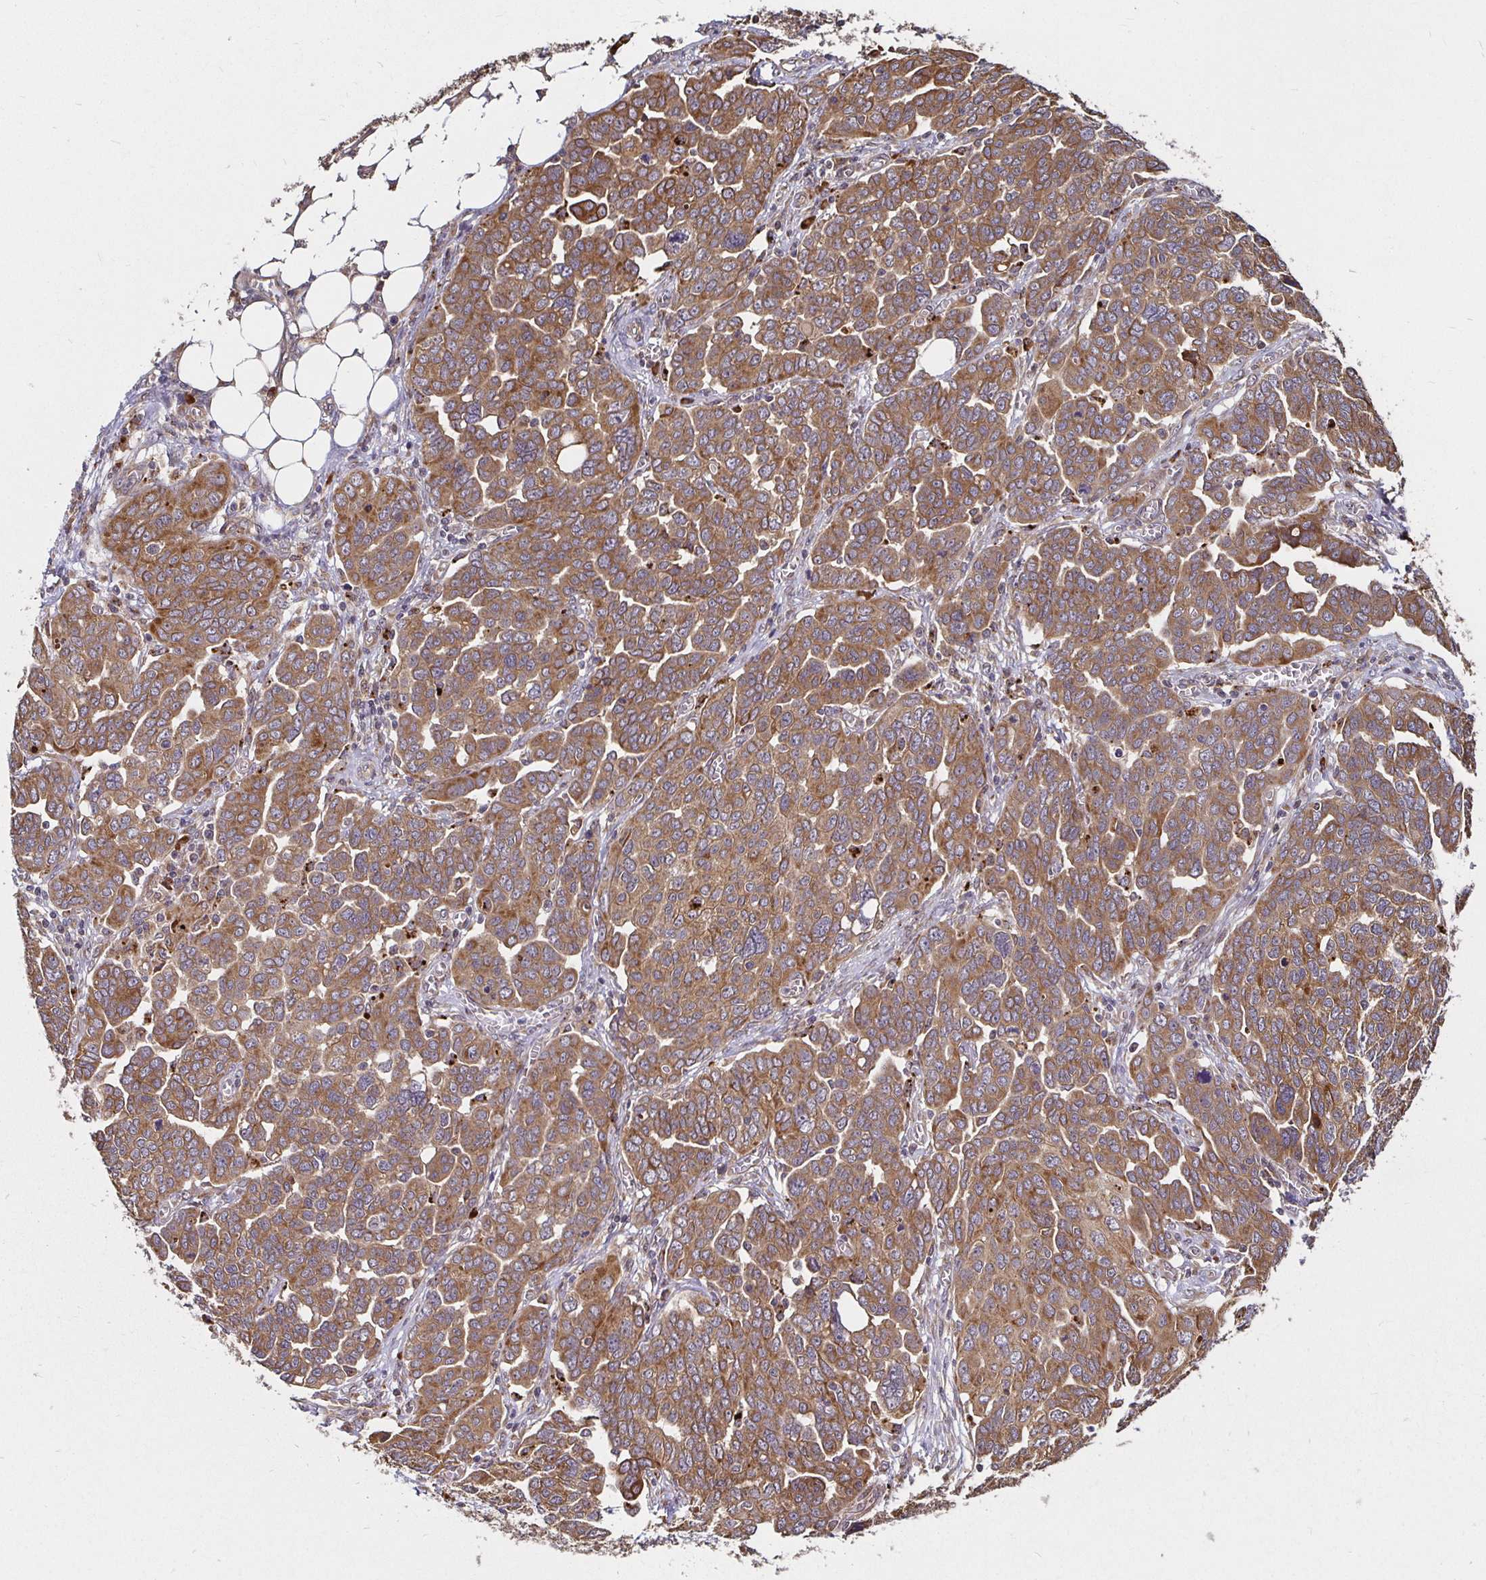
{"staining": {"intensity": "moderate", "quantity": ">75%", "location": "cytoplasmic/membranous"}, "tissue": "ovarian cancer", "cell_type": "Tumor cells", "image_type": "cancer", "snomed": [{"axis": "morphology", "description": "Cystadenocarcinoma, serous, NOS"}, {"axis": "topography", "description": "Ovary"}], "caption": "Ovarian cancer (serous cystadenocarcinoma) stained for a protein reveals moderate cytoplasmic/membranous positivity in tumor cells.", "gene": "MLST8", "patient": {"sex": "female", "age": 59}}